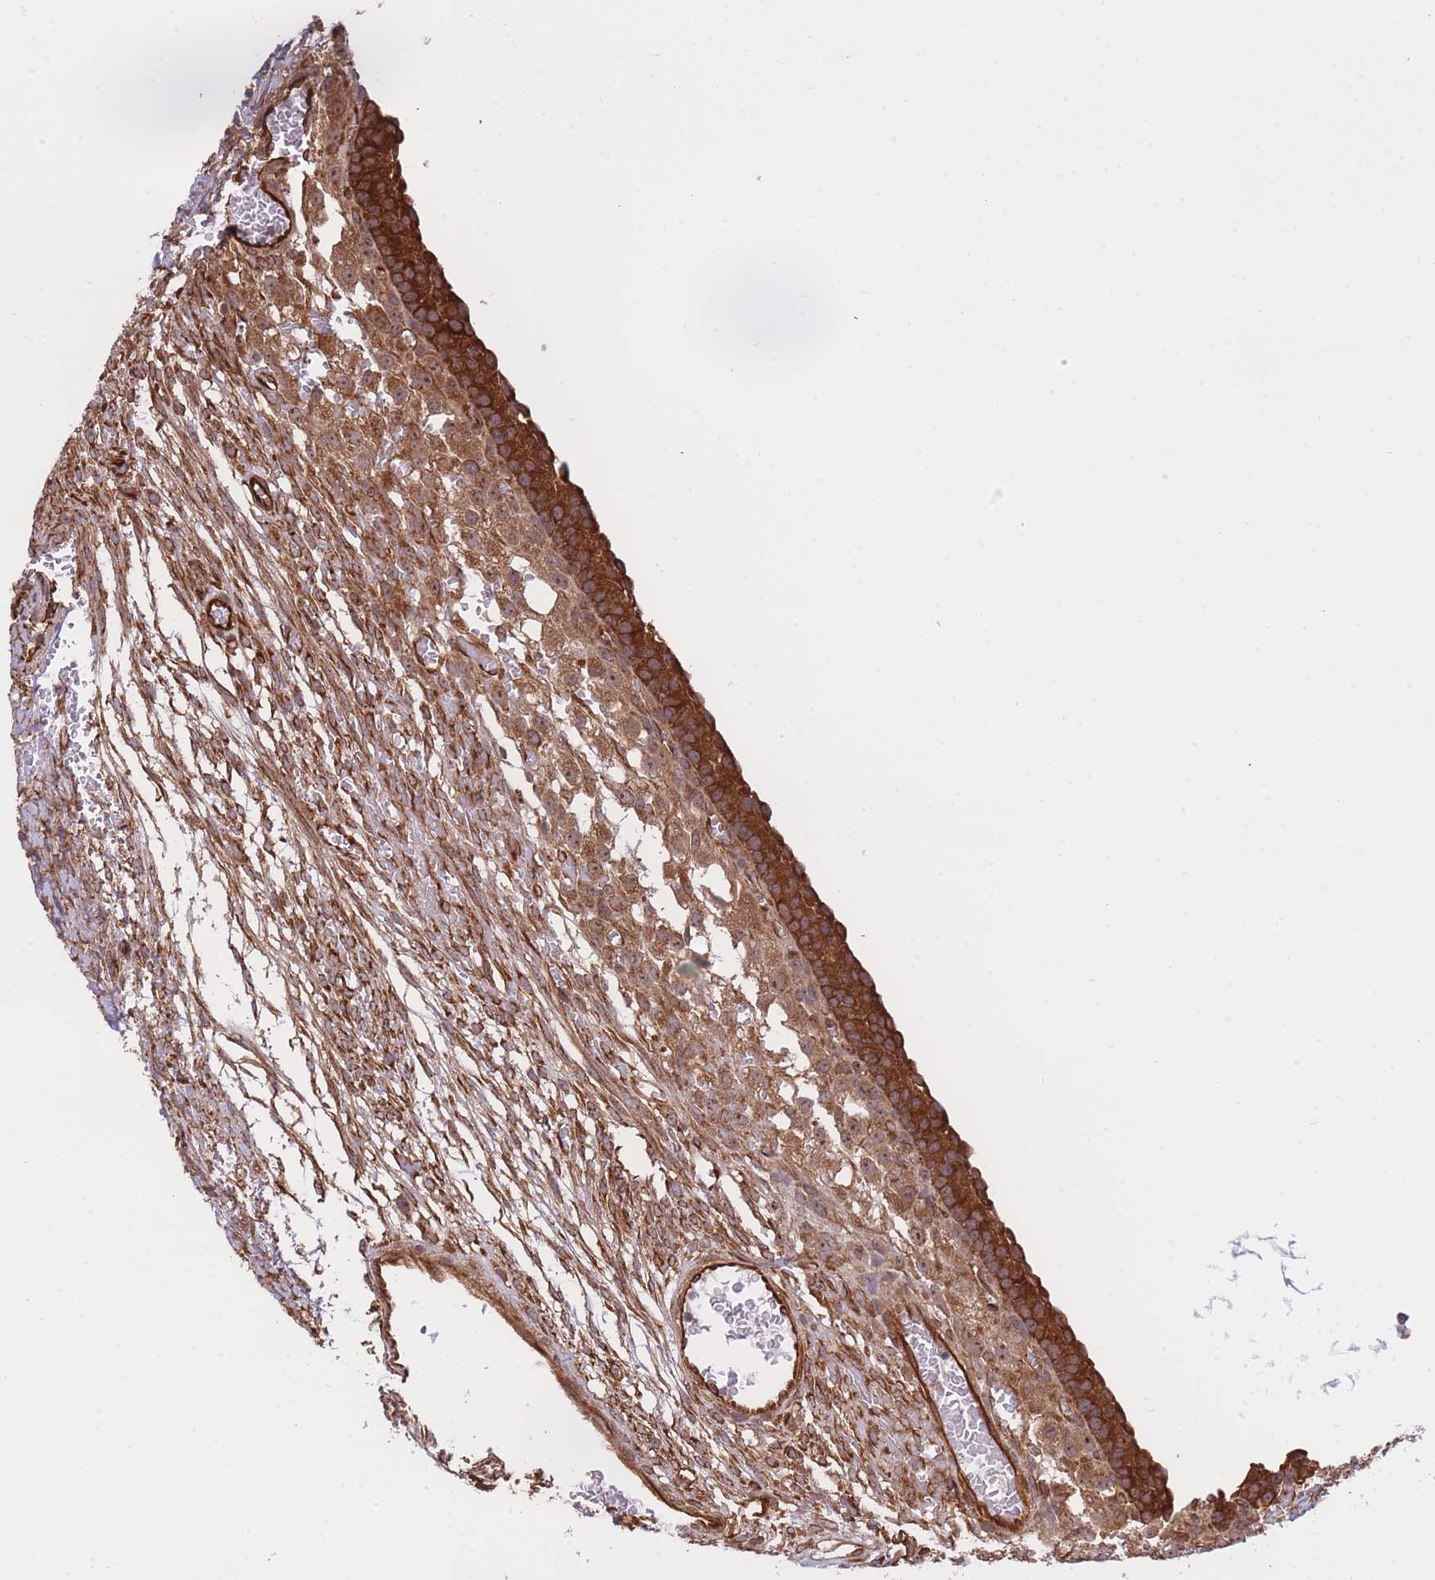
{"staining": {"intensity": "moderate", "quantity": ">75%", "location": "cytoplasmic/membranous"}, "tissue": "ovary", "cell_type": "Ovarian stroma cells", "image_type": "normal", "snomed": [{"axis": "morphology", "description": "Normal tissue, NOS"}, {"axis": "topography", "description": "Ovary"}], "caption": "Protein positivity by IHC exhibits moderate cytoplasmic/membranous staining in about >75% of ovarian stroma cells in benign ovary.", "gene": "EXOSC8", "patient": {"sex": "female", "age": 39}}